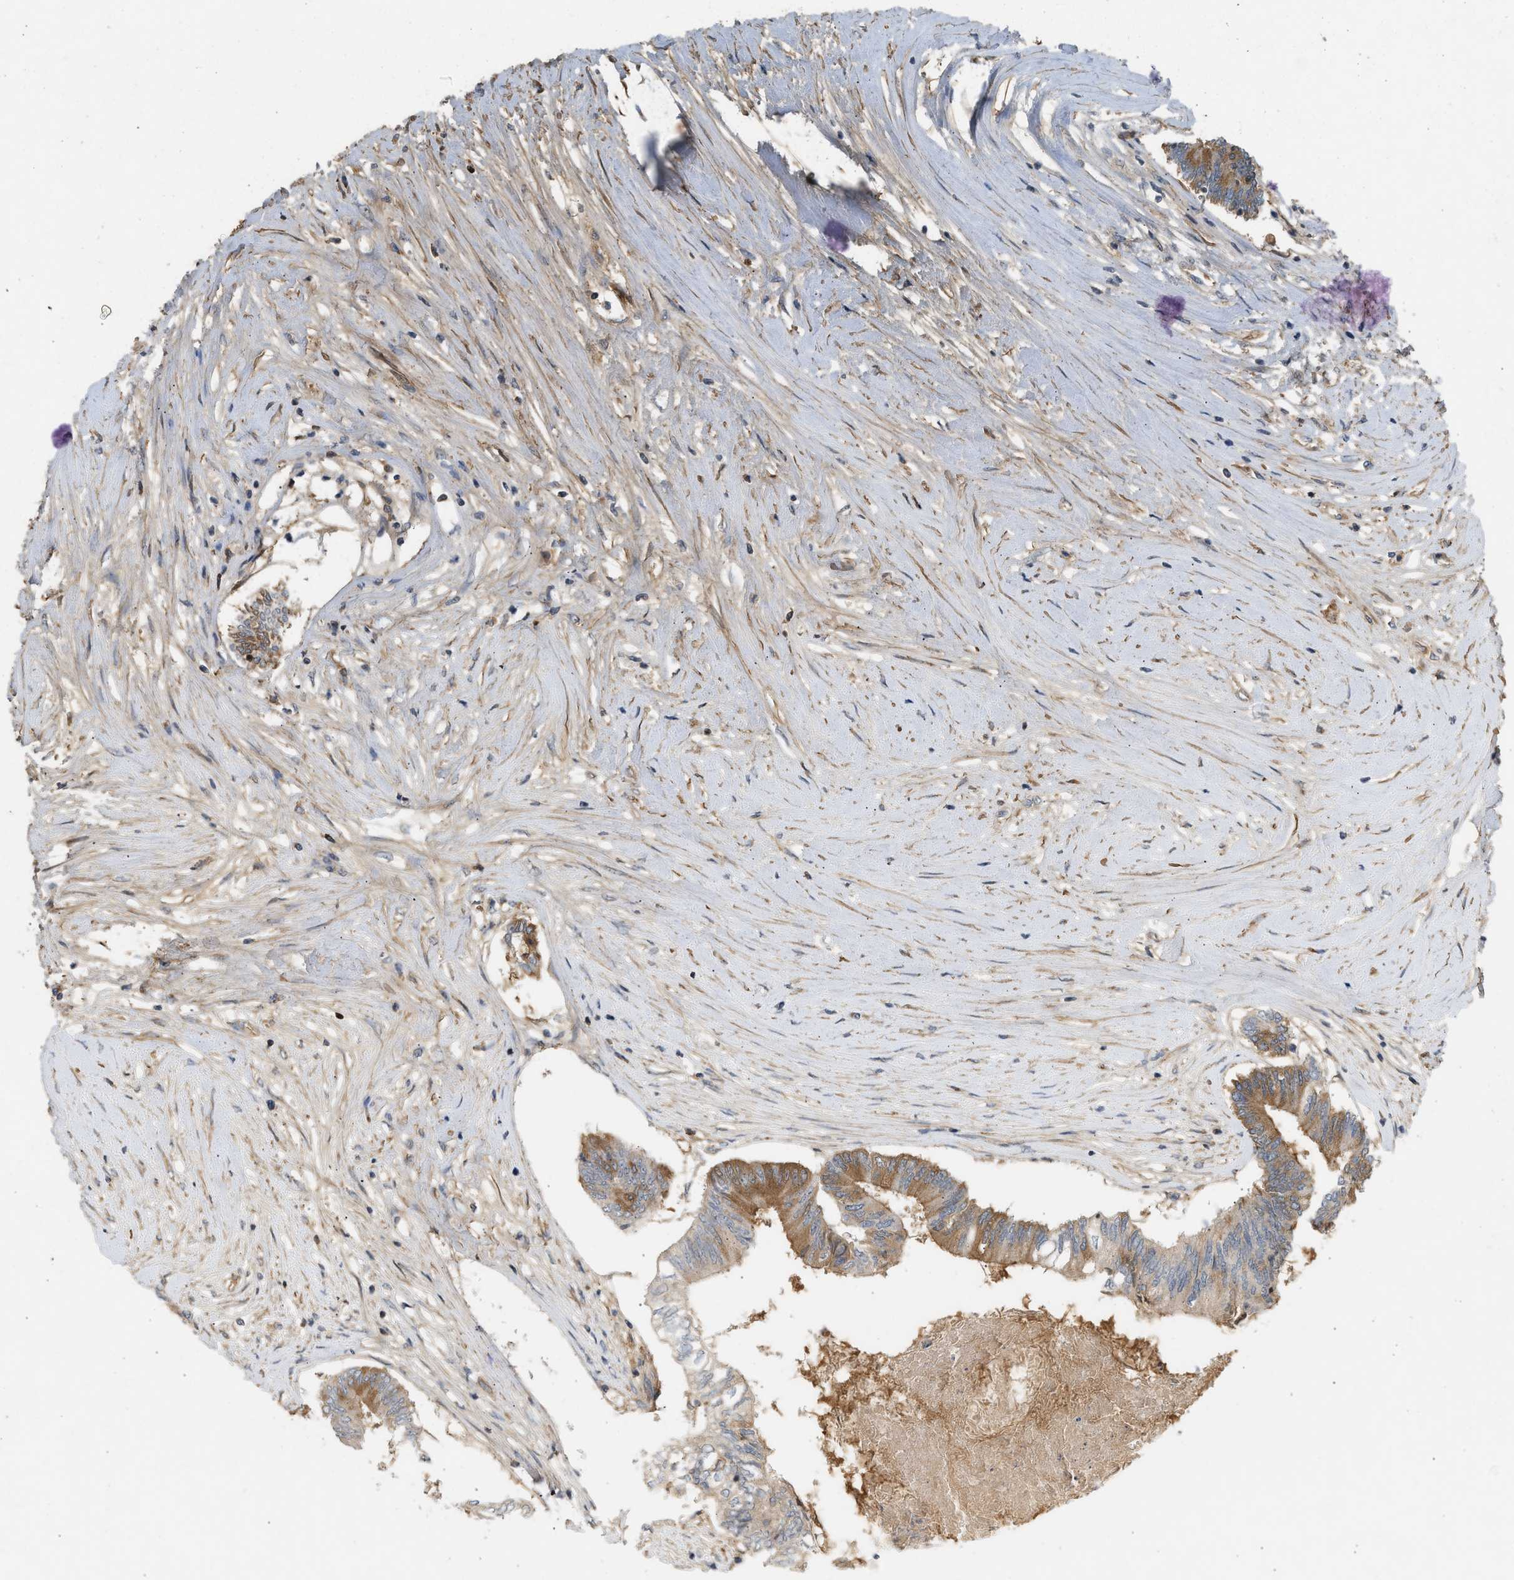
{"staining": {"intensity": "moderate", "quantity": ">75%", "location": "cytoplasmic/membranous"}, "tissue": "colorectal cancer", "cell_type": "Tumor cells", "image_type": "cancer", "snomed": [{"axis": "morphology", "description": "Adenocarcinoma, NOS"}, {"axis": "topography", "description": "Rectum"}], "caption": "Protein staining demonstrates moderate cytoplasmic/membranous staining in about >75% of tumor cells in adenocarcinoma (colorectal).", "gene": "F8", "patient": {"sex": "male", "age": 63}}